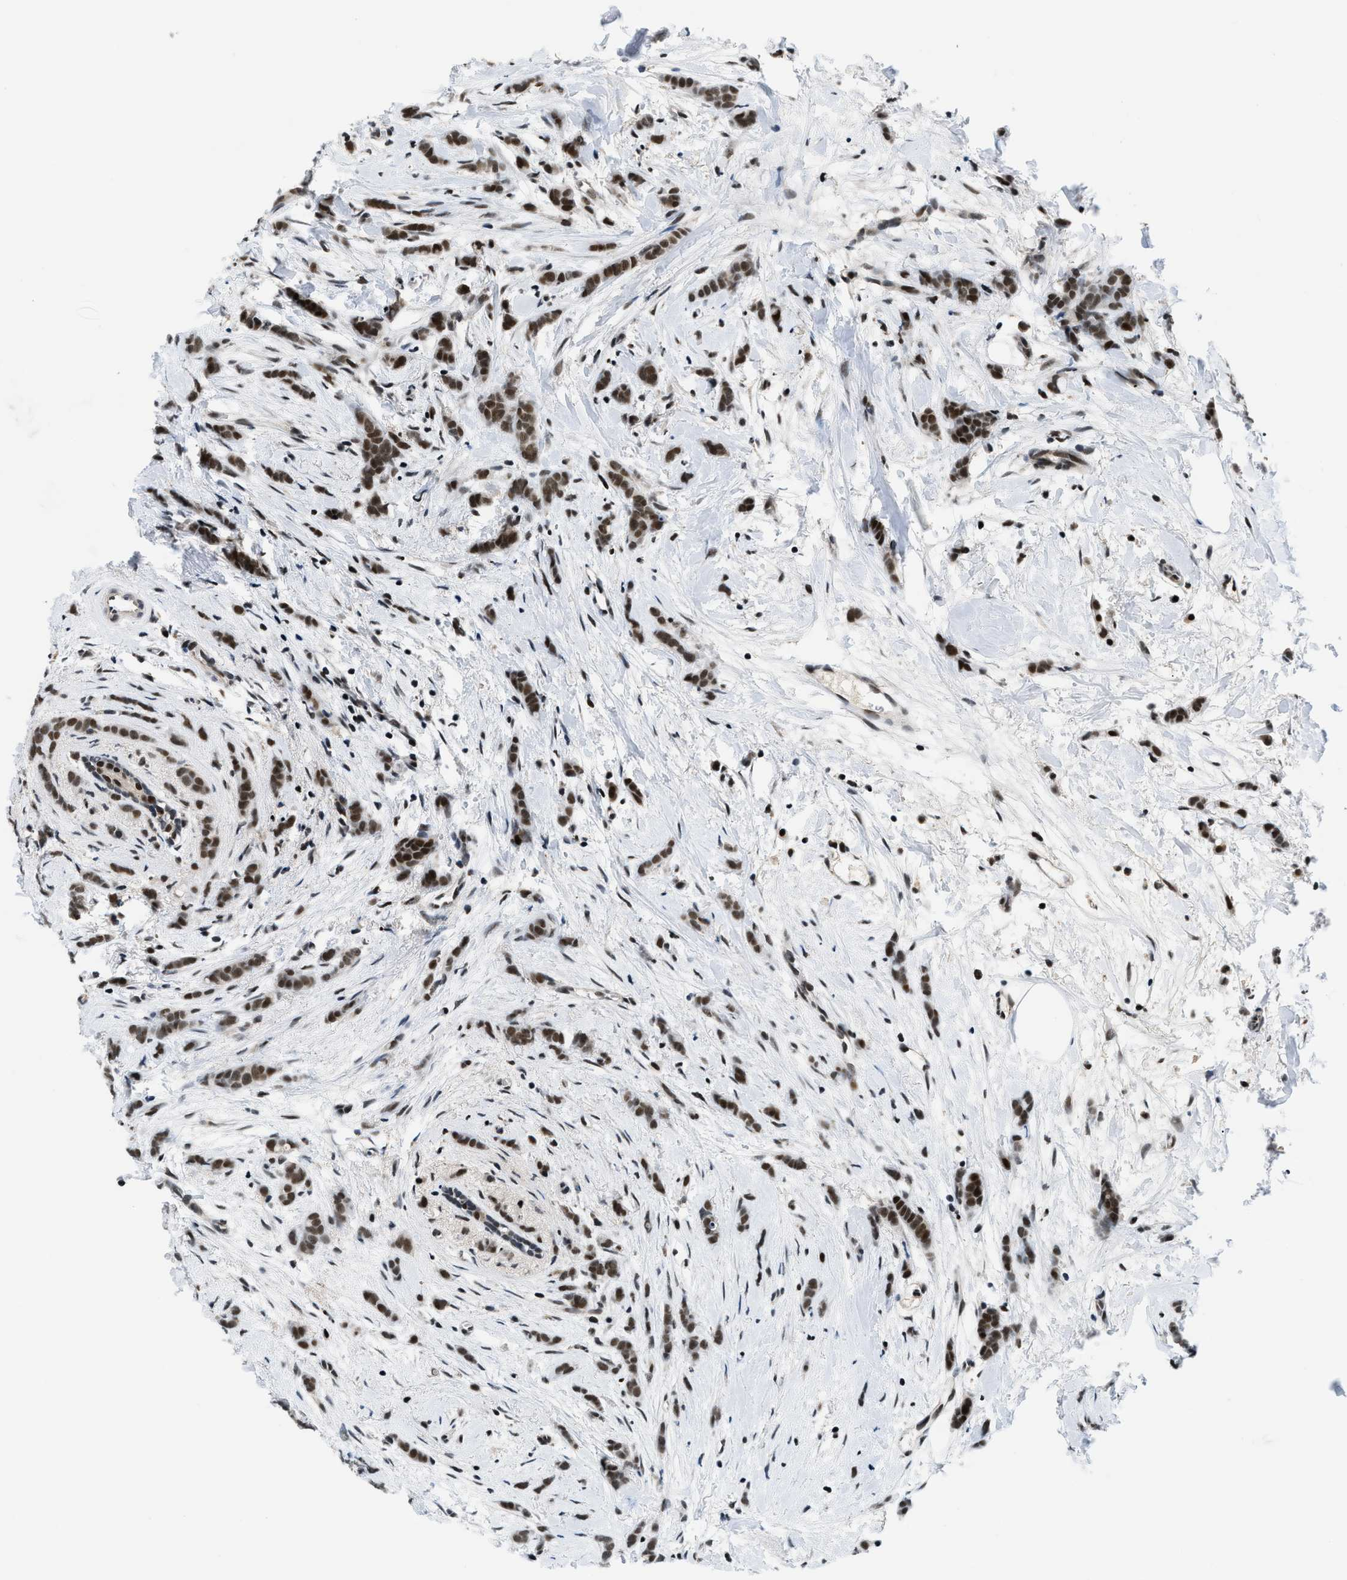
{"staining": {"intensity": "strong", "quantity": ">75%", "location": "nuclear"}, "tissue": "breast cancer", "cell_type": "Tumor cells", "image_type": "cancer", "snomed": [{"axis": "morphology", "description": "Lobular carcinoma, in situ"}, {"axis": "morphology", "description": "Lobular carcinoma"}, {"axis": "topography", "description": "Breast"}], "caption": "This photomicrograph displays lobular carcinoma (breast) stained with IHC to label a protein in brown. The nuclear of tumor cells show strong positivity for the protein. Nuclei are counter-stained blue.", "gene": "KDM3B", "patient": {"sex": "female", "age": 41}}